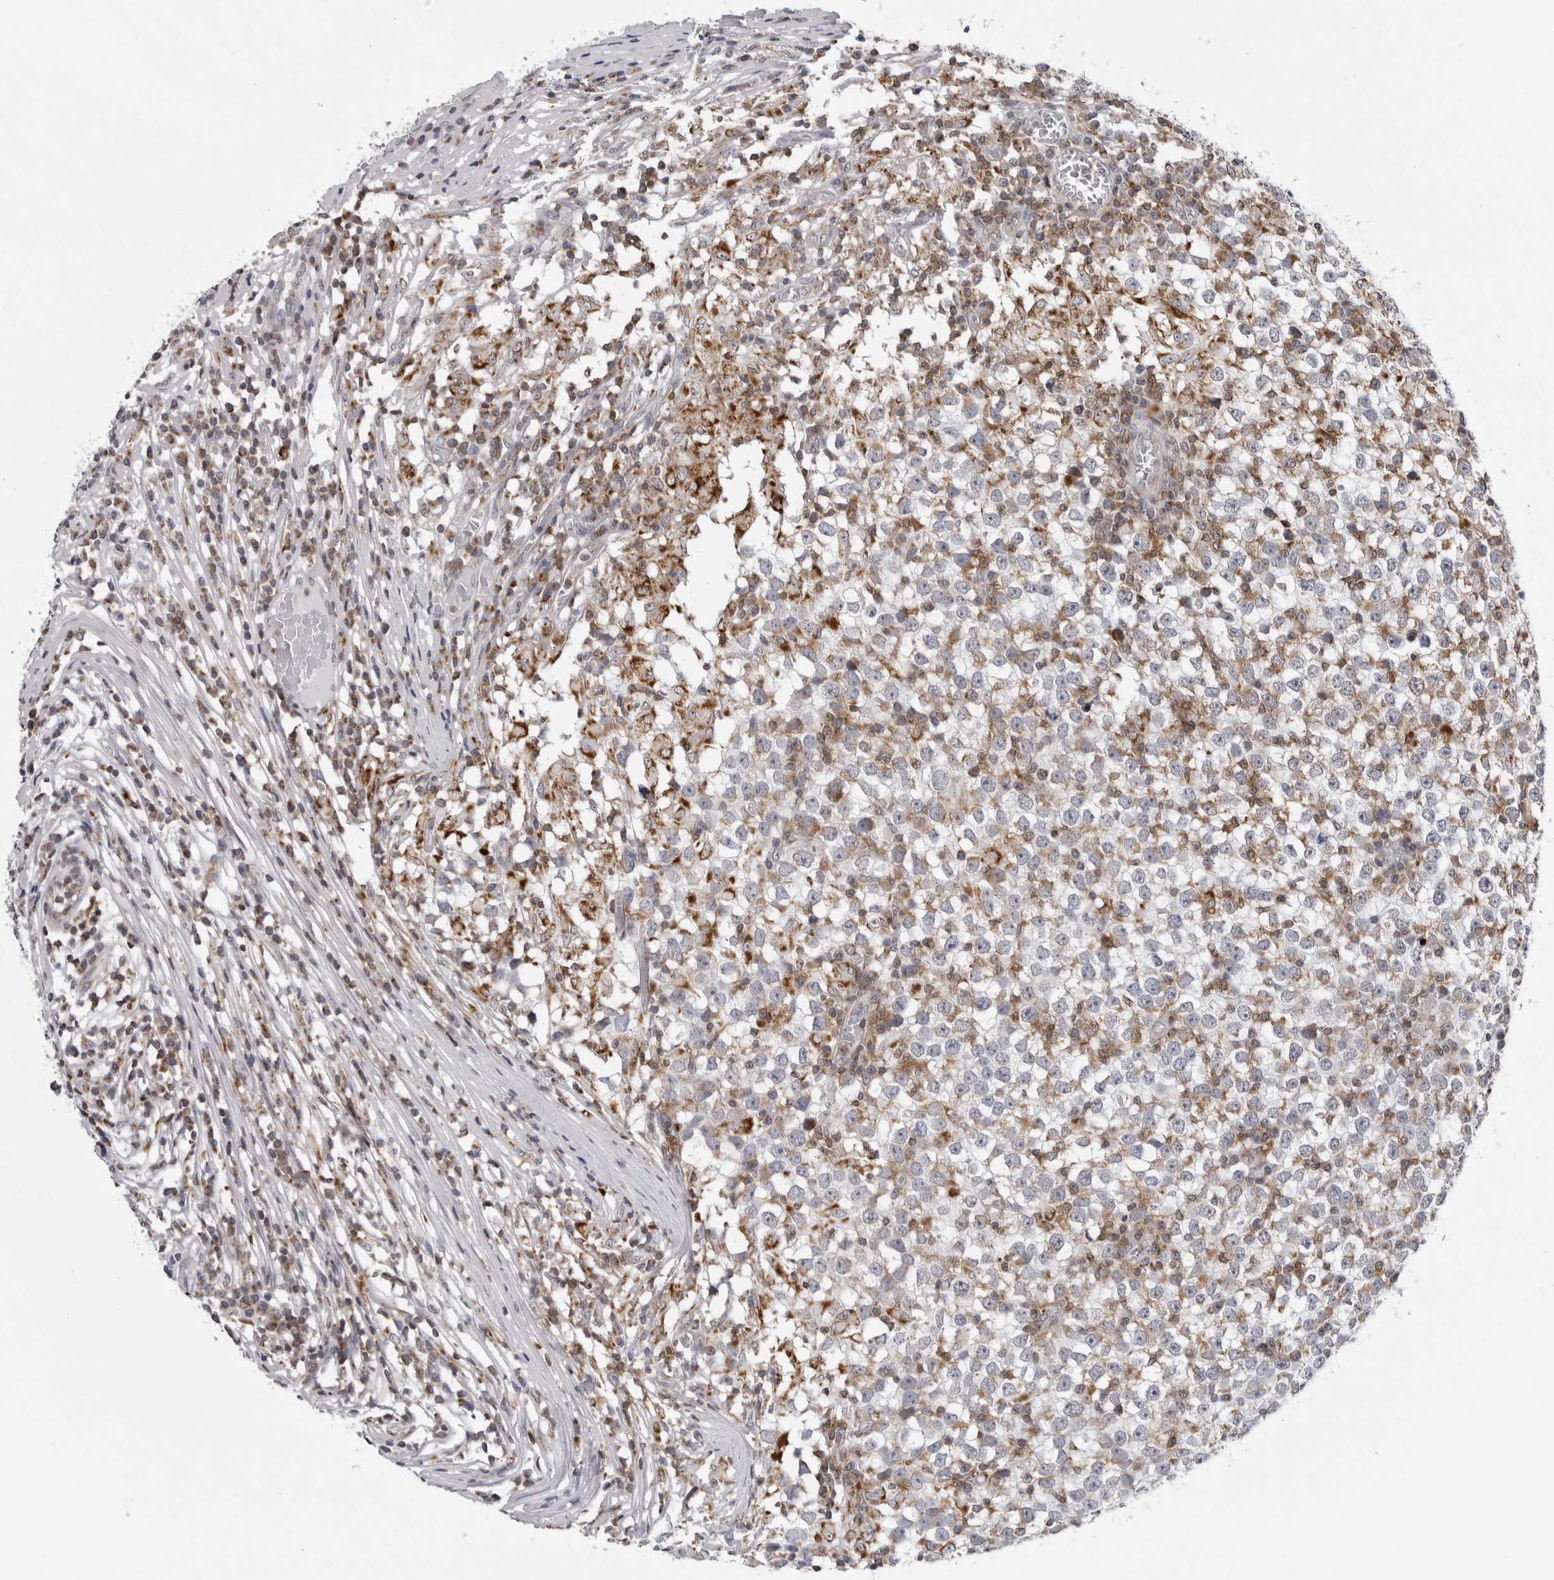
{"staining": {"intensity": "weak", "quantity": "<25%", "location": "cytoplasmic/membranous"}, "tissue": "testis cancer", "cell_type": "Tumor cells", "image_type": "cancer", "snomed": [{"axis": "morphology", "description": "Seminoma, NOS"}, {"axis": "topography", "description": "Testis"}], "caption": "Tumor cells show no significant protein positivity in testis seminoma.", "gene": "CPT2", "patient": {"sex": "male", "age": 65}}